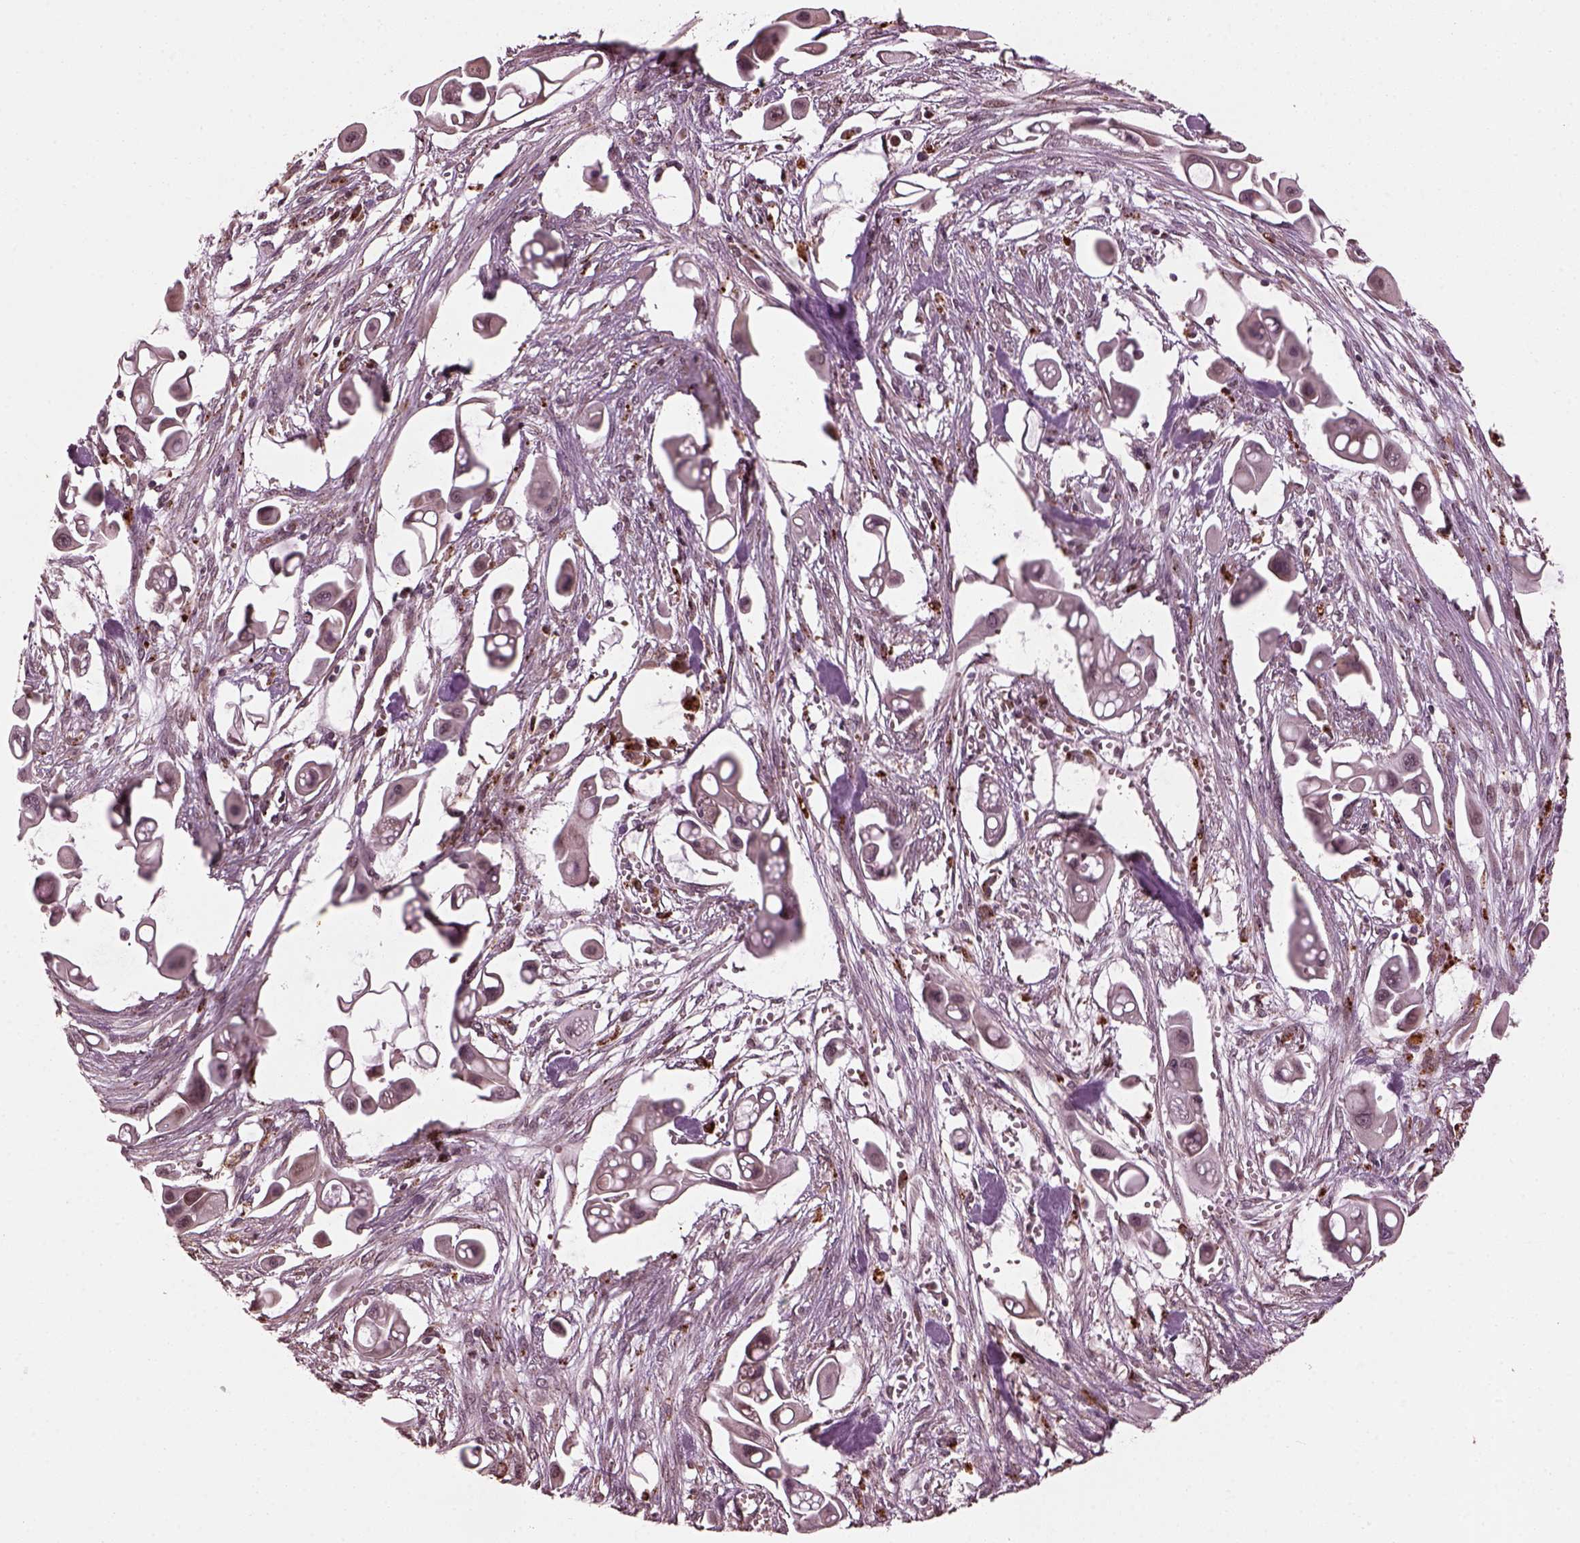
{"staining": {"intensity": "negative", "quantity": "none", "location": "none"}, "tissue": "pancreatic cancer", "cell_type": "Tumor cells", "image_type": "cancer", "snomed": [{"axis": "morphology", "description": "Adenocarcinoma, NOS"}, {"axis": "topography", "description": "Pancreas"}], "caption": "Immunohistochemistry (IHC) image of neoplastic tissue: adenocarcinoma (pancreatic) stained with DAB displays no significant protein positivity in tumor cells.", "gene": "RUFY3", "patient": {"sex": "male", "age": 50}}